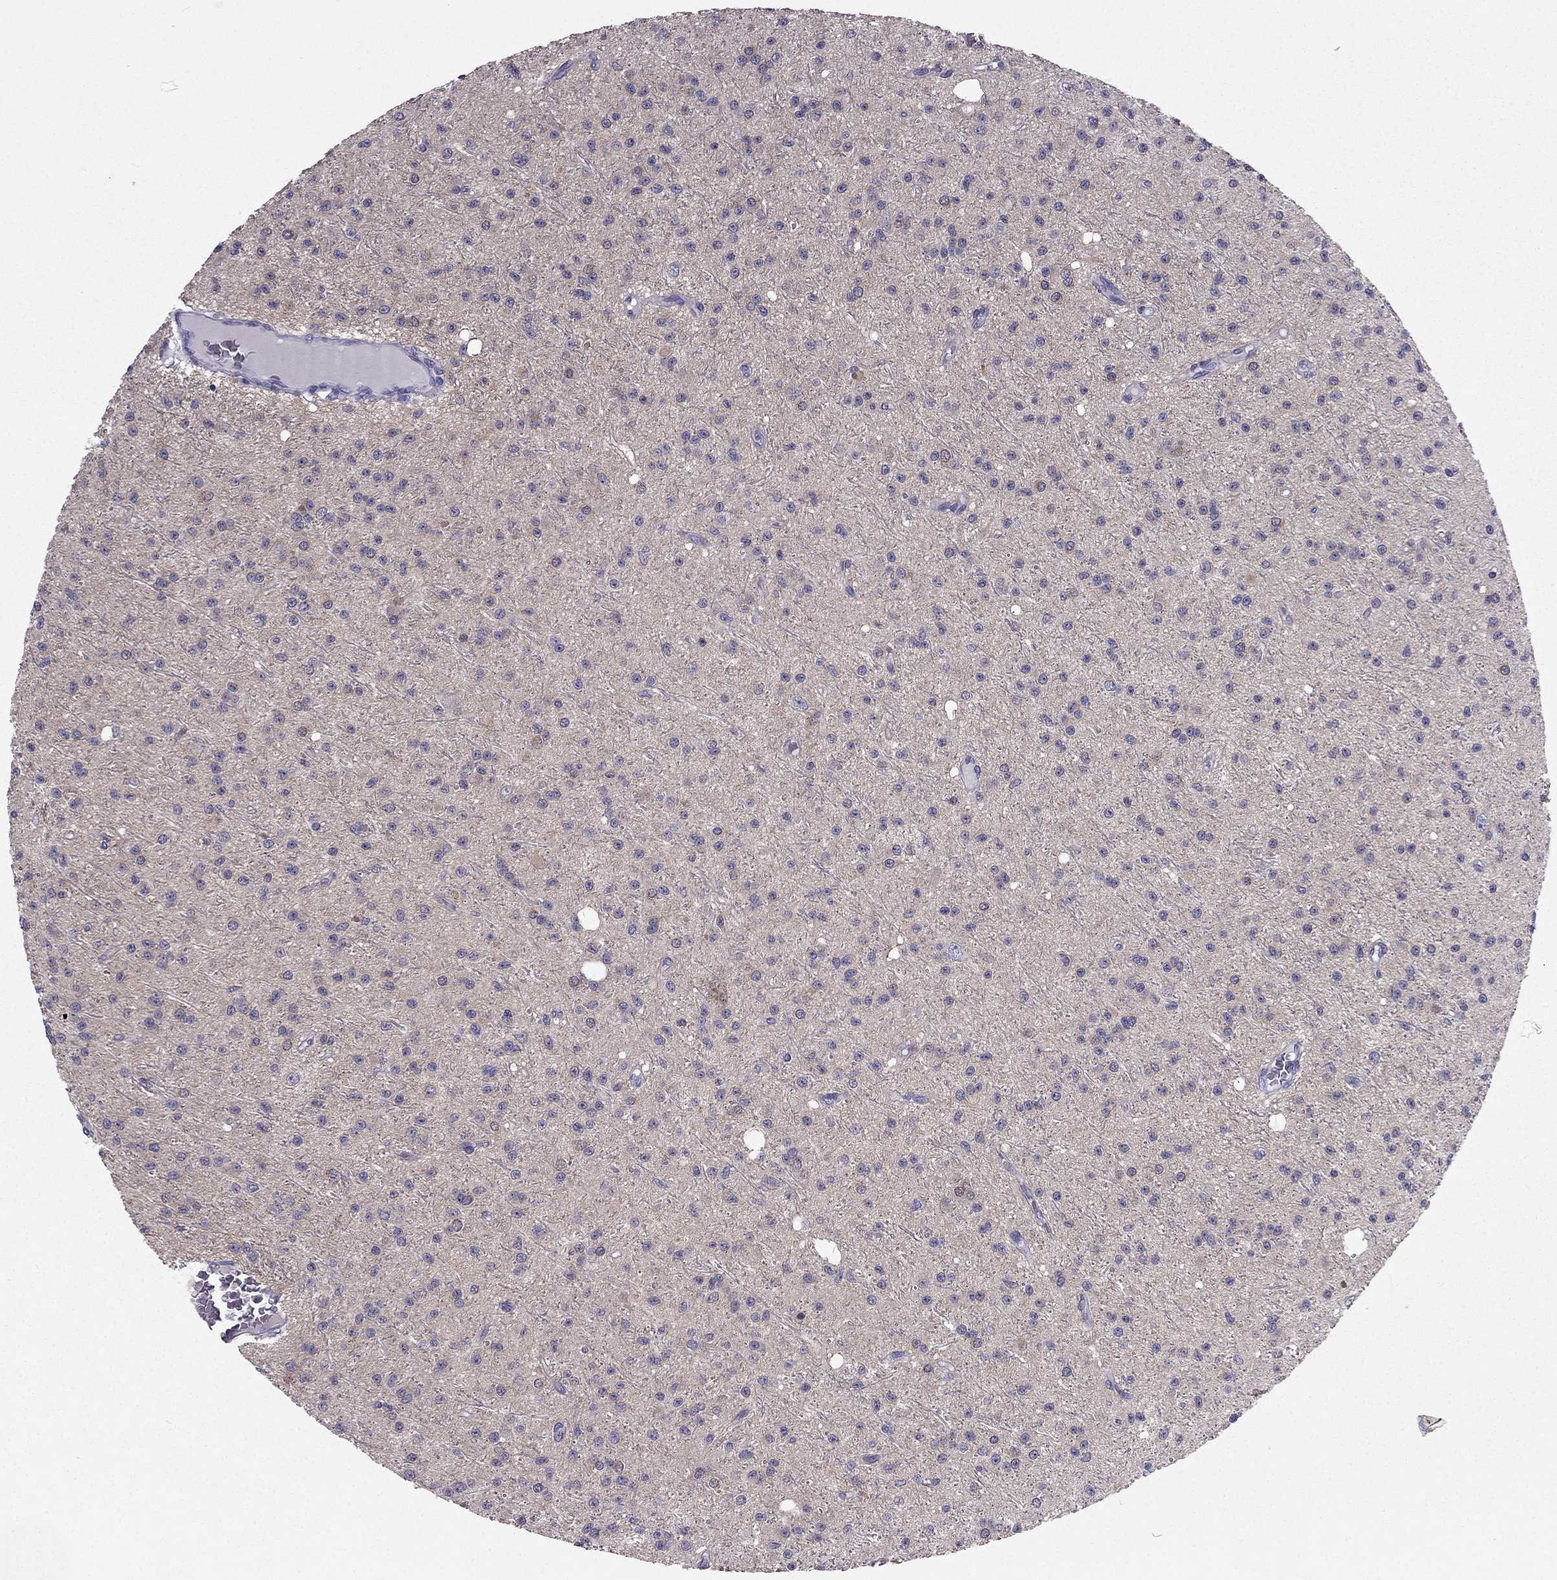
{"staining": {"intensity": "negative", "quantity": "none", "location": "none"}, "tissue": "glioma", "cell_type": "Tumor cells", "image_type": "cancer", "snomed": [{"axis": "morphology", "description": "Glioma, malignant, Low grade"}, {"axis": "topography", "description": "Brain"}], "caption": "Tumor cells are negative for brown protein staining in glioma. The staining was performed using DAB (3,3'-diaminobenzidine) to visualize the protein expression in brown, while the nuclei were stained in blue with hematoxylin (Magnification: 20x).", "gene": "SYT5", "patient": {"sex": "male", "age": 27}}